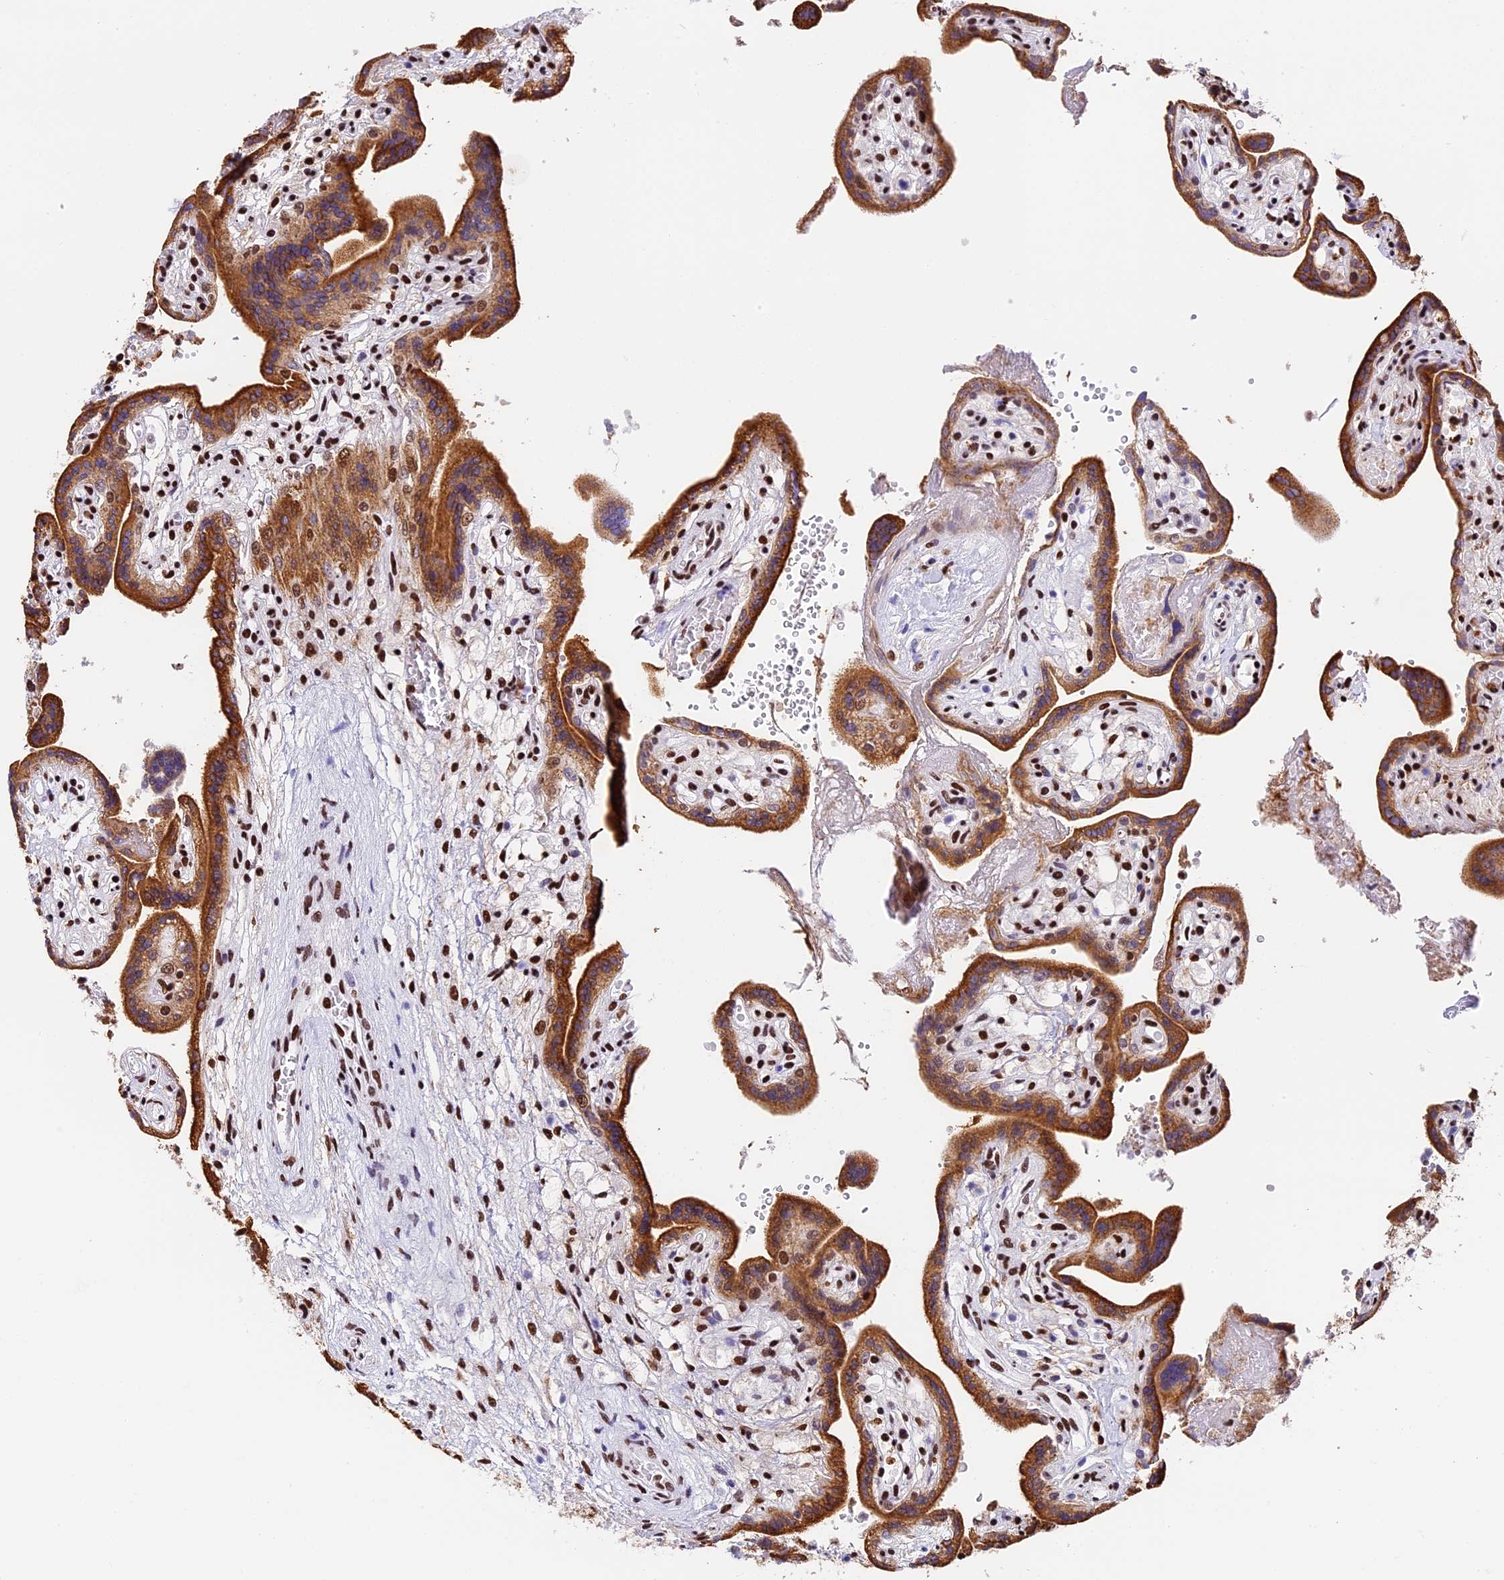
{"staining": {"intensity": "strong", "quantity": ">75%", "location": "cytoplasmic/membranous,nuclear"}, "tissue": "placenta", "cell_type": "Trophoblastic cells", "image_type": "normal", "snomed": [{"axis": "morphology", "description": "Normal tissue, NOS"}, {"axis": "topography", "description": "Placenta"}], "caption": "DAB (3,3'-diaminobenzidine) immunohistochemical staining of benign human placenta exhibits strong cytoplasmic/membranous,nuclear protein expression in about >75% of trophoblastic cells.", "gene": "SBNO1", "patient": {"sex": "female", "age": 37}}